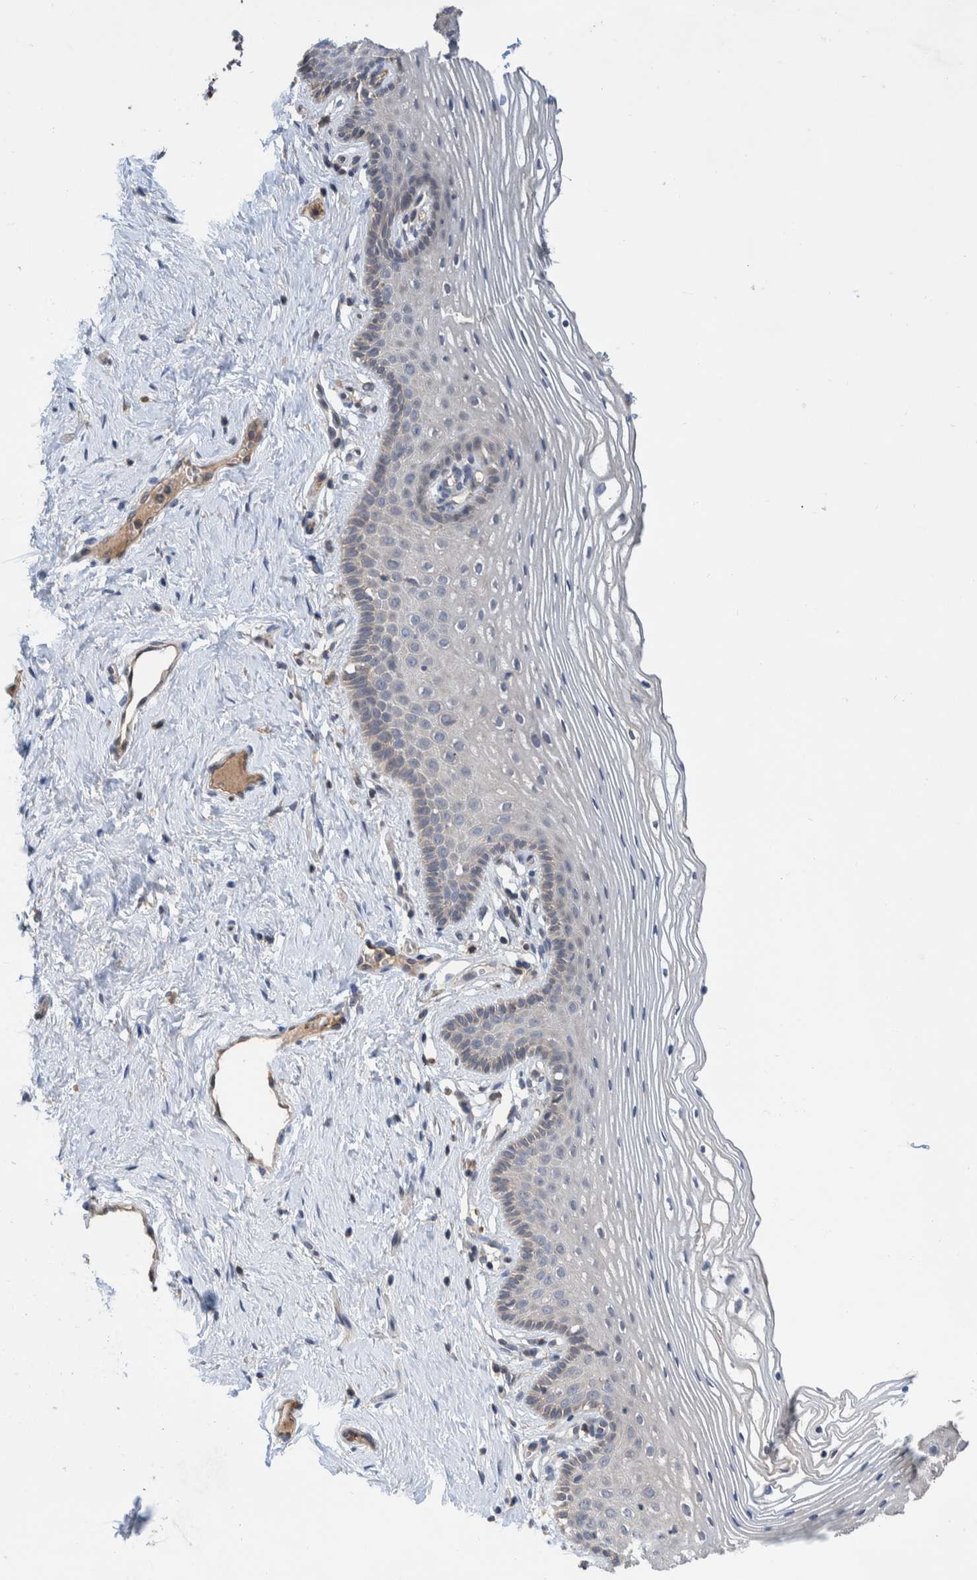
{"staining": {"intensity": "weak", "quantity": "<25%", "location": "cytoplasmic/membranous"}, "tissue": "vagina", "cell_type": "Squamous epithelial cells", "image_type": "normal", "snomed": [{"axis": "morphology", "description": "Normal tissue, NOS"}, {"axis": "topography", "description": "Vagina"}], "caption": "High magnification brightfield microscopy of normal vagina stained with DAB (brown) and counterstained with hematoxylin (blue): squamous epithelial cells show no significant expression.", "gene": "PLPBP", "patient": {"sex": "female", "age": 32}}